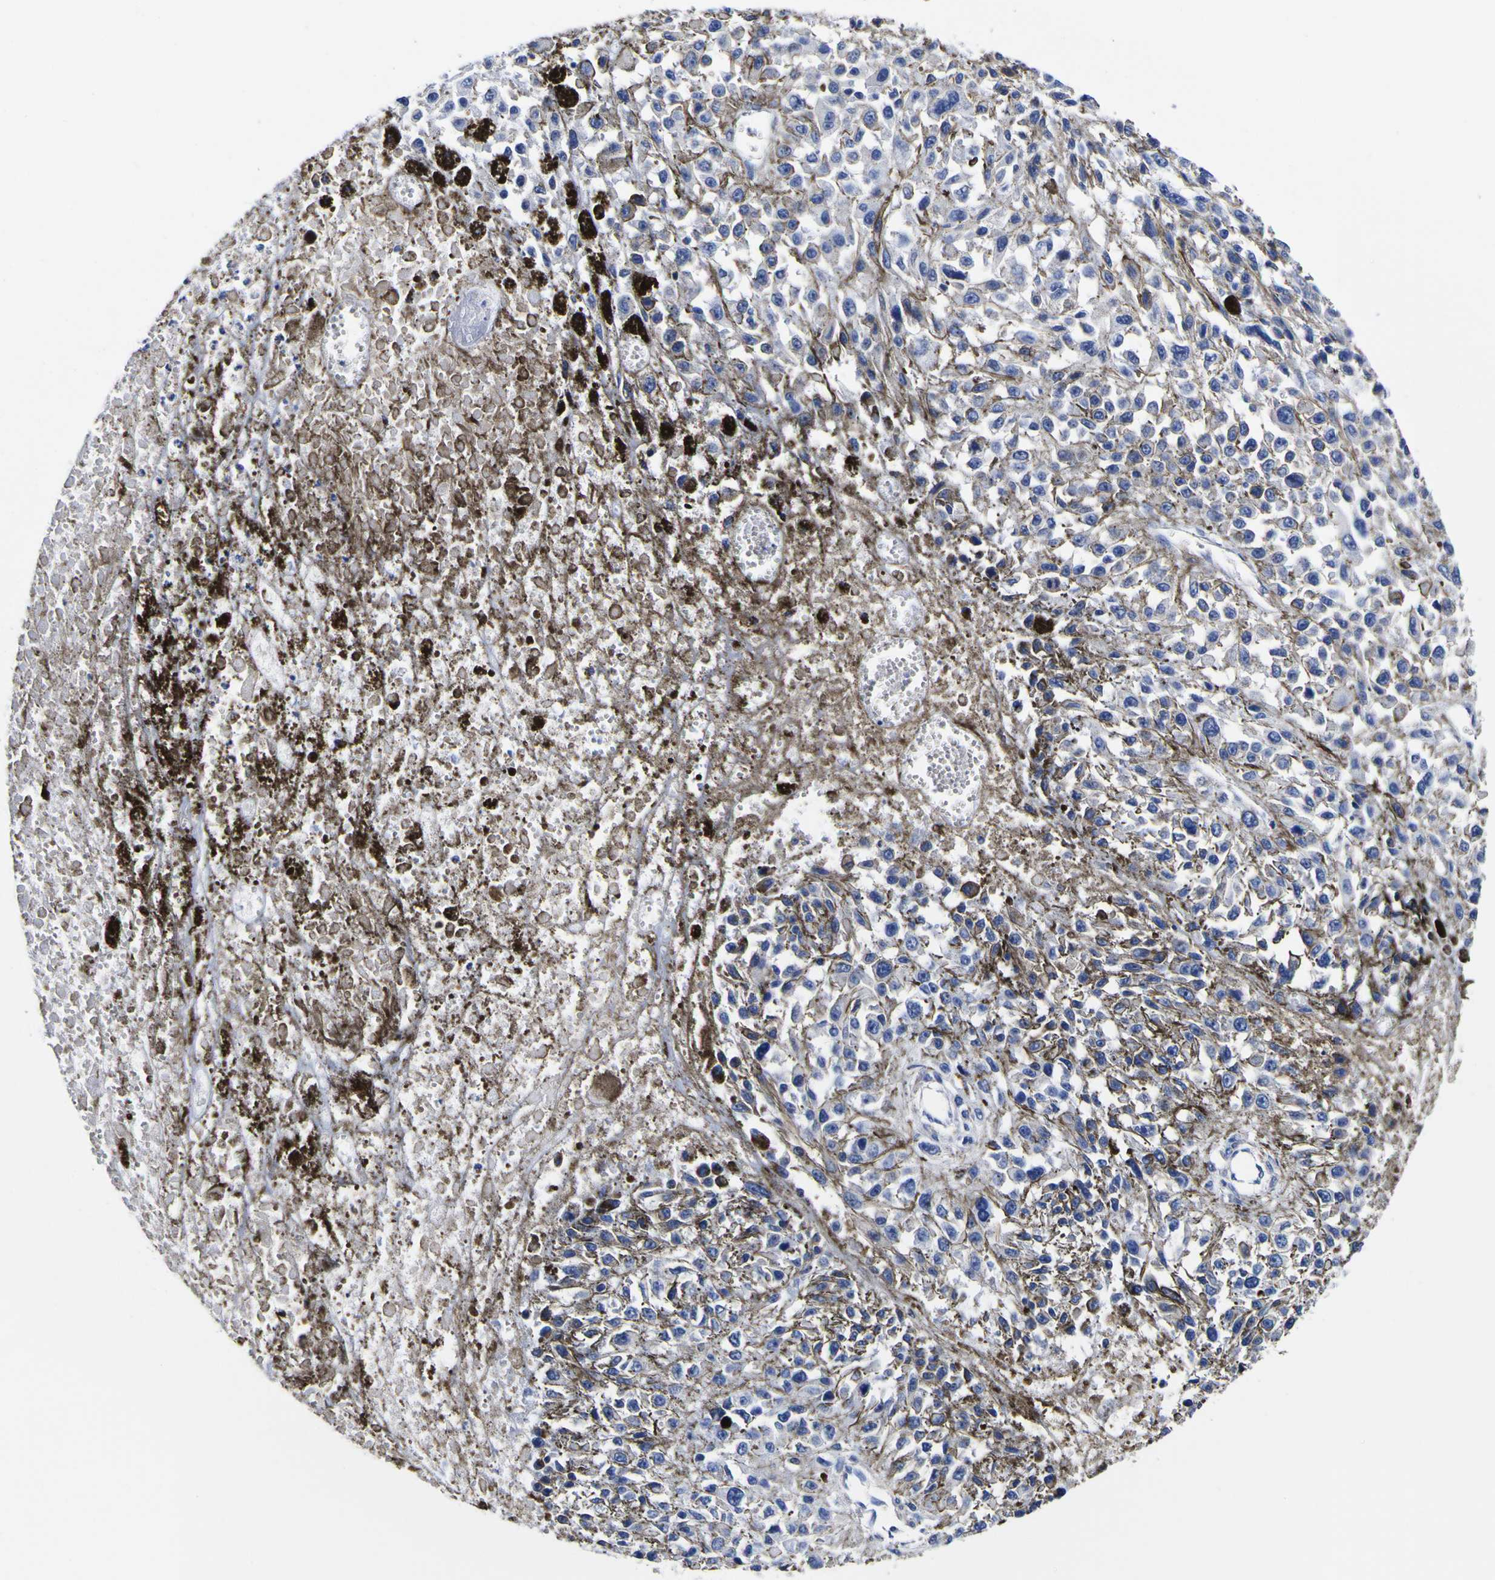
{"staining": {"intensity": "negative", "quantity": "none", "location": "none"}, "tissue": "melanoma", "cell_type": "Tumor cells", "image_type": "cancer", "snomed": [{"axis": "morphology", "description": "Malignant melanoma, Metastatic site"}, {"axis": "topography", "description": "Lymph node"}], "caption": "Tumor cells show no significant protein expression in malignant melanoma (metastatic site).", "gene": "HLA-DQA1", "patient": {"sex": "male", "age": 59}}